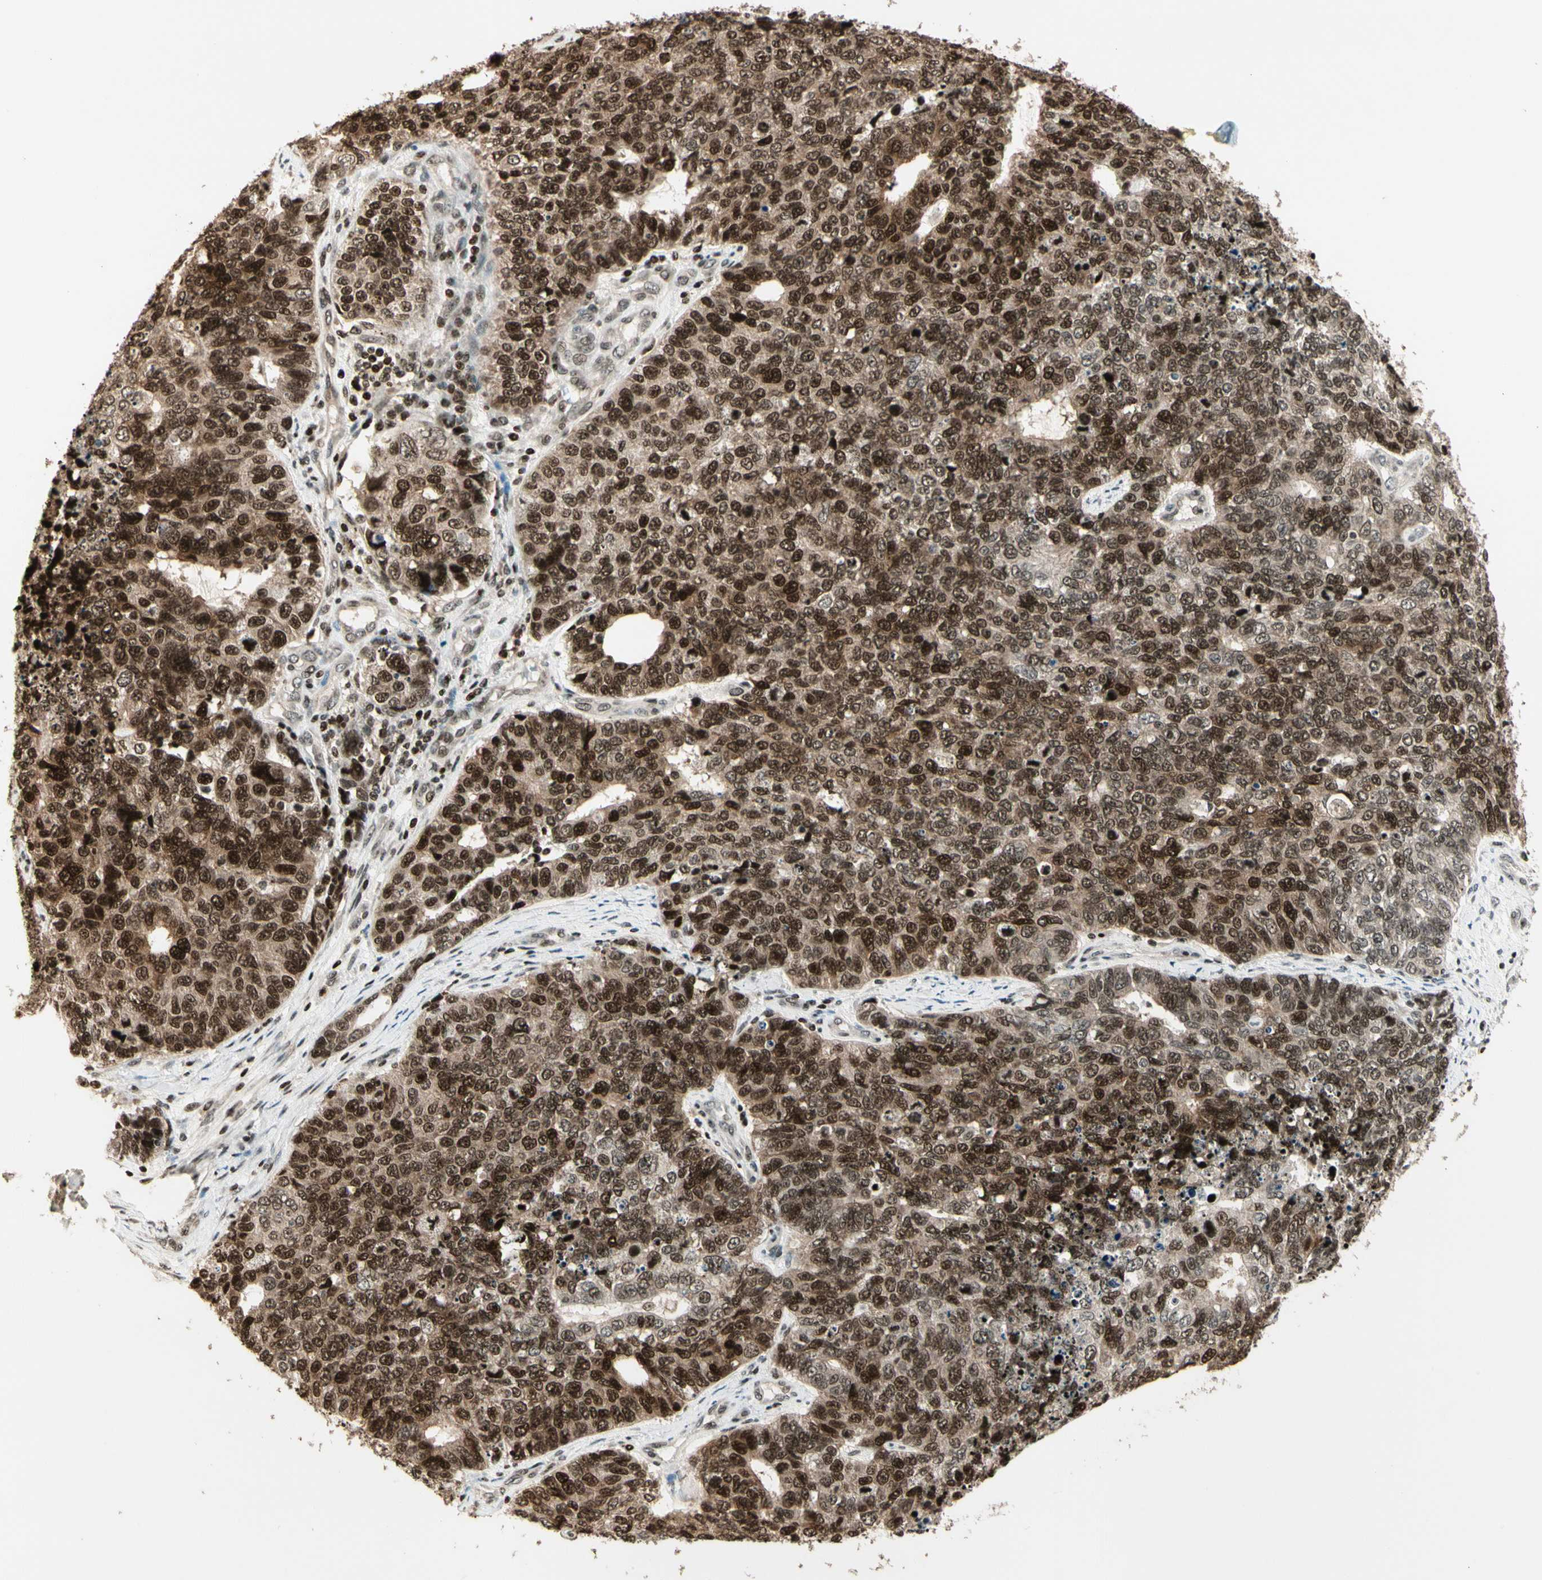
{"staining": {"intensity": "strong", "quantity": ">75%", "location": "cytoplasmic/membranous,nuclear"}, "tissue": "cervical cancer", "cell_type": "Tumor cells", "image_type": "cancer", "snomed": [{"axis": "morphology", "description": "Squamous cell carcinoma, NOS"}, {"axis": "topography", "description": "Cervix"}], "caption": "Cervical squamous cell carcinoma stained with DAB (3,3'-diaminobenzidine) IHC displays high levels of strong cytoplasmic/membranous and nuclear expression in approximately >75% of tumor cells. (DAB IHC, brown staining for protein, blue staining for nuclei).", "gene": "TSHZ3", "patient": {"sex": "female", "age": 63}}